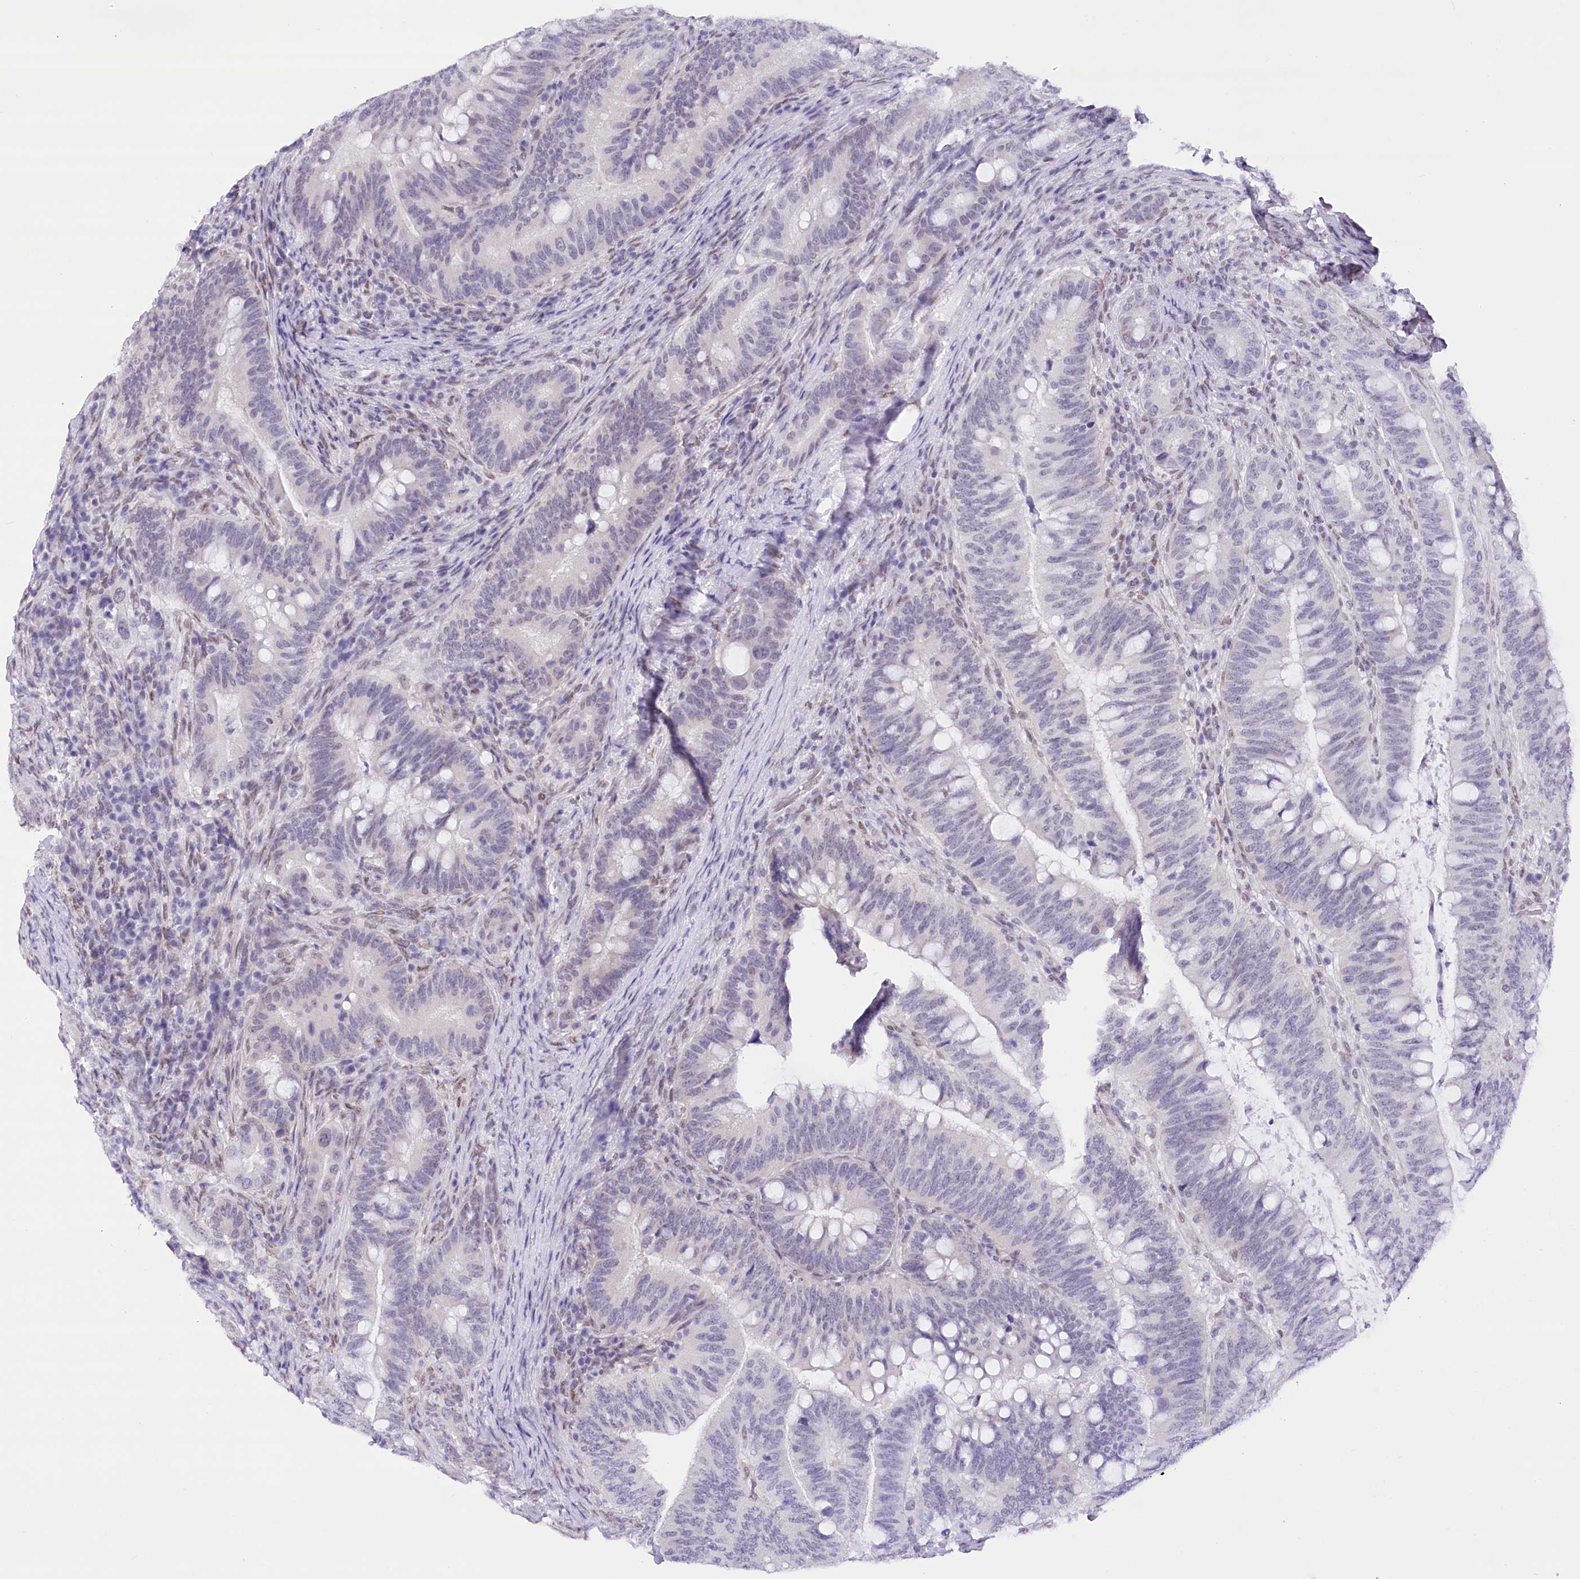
{"staining": {"intensity": "negative", "quantity": "none", "location": "none"}, "tissue": "colorectal cancer", "cell_type": "Tumor cells", "image_type": "cancer", "snomed": [{"axis": "morphology", "description": "Adenocarcinoma, NOS"}, {"axis": "topography", "description": "Colon"}], "caption": "A high-resolution micrograph shows immunohistochemistry staining of colorectal adenocarcinoma, which exhibits no significant staining in tumor cells.", "gene": "HNRNPA0", "patient": {"sex": "female", "age": 66}}